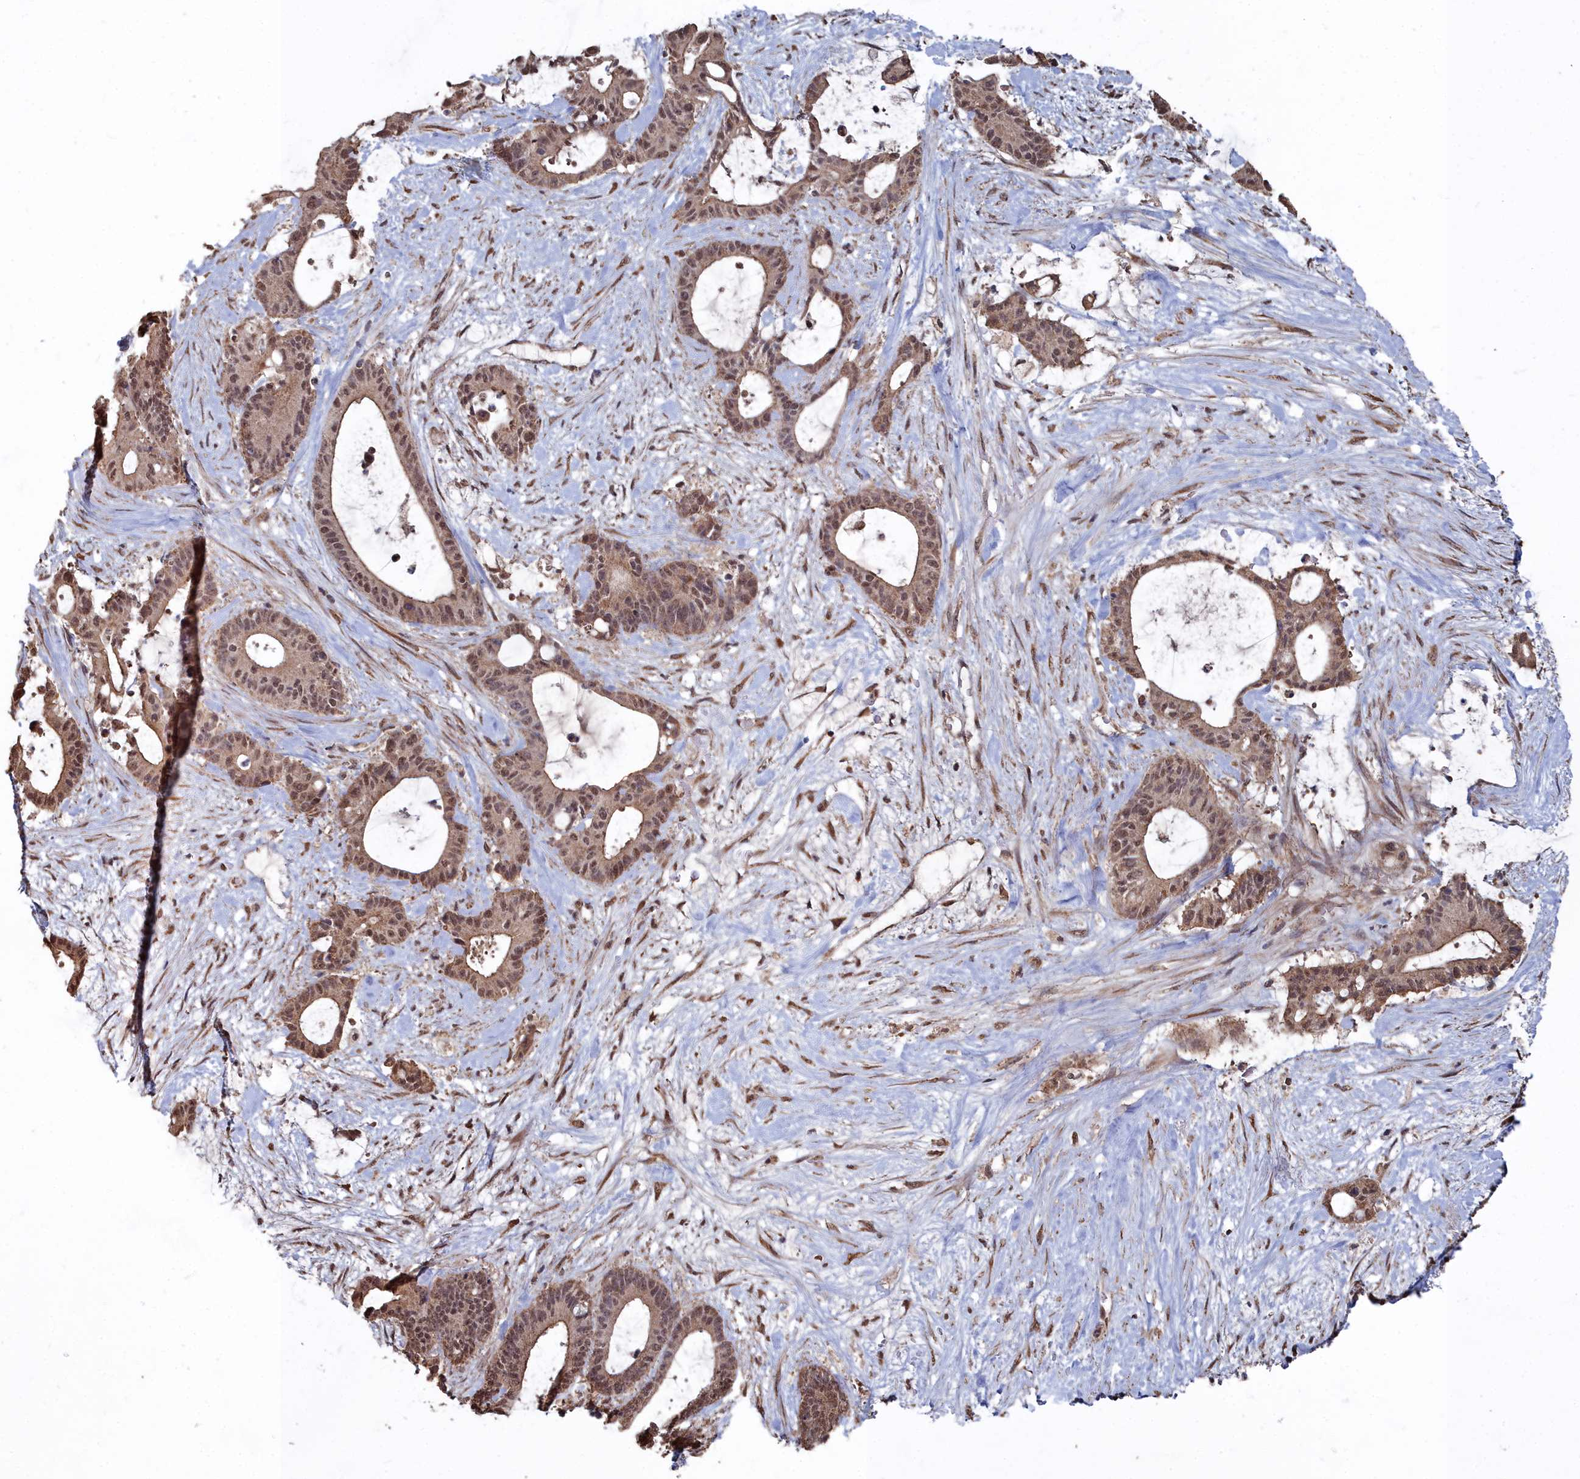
{"staining": {"intensity": "moderate", "quantity": ">75%", "location": "cytoplasmic/membranous,nuclear"}, "tissue": "liver cancer", "cell_type": "Tumor cells", "image_type": "cancer", "snomed": [{"axis": "morphology", "description": "Normal tissue, NOS"}, {"axis": "morphology", "description": "Cholangiocarcinoma"}, {"axis": "topography", "description": "Liver"}, {"axis": "topography", "description": "Peripheral nerve tissue"}], "caption": "IHC photomicrograph of neoplastic tissue: cholangiocarcinoma (liver) stained using immunohistochemistry reveals medium levels of moderate protein expression localized specifically in the cytoplasmic/membranous and nuclear of tumor cells, appearing as a cytoplasmic/membranous and nuclear brown color.", "gene": "CCNP", "patient": {"sex": "female", "age": 73}}